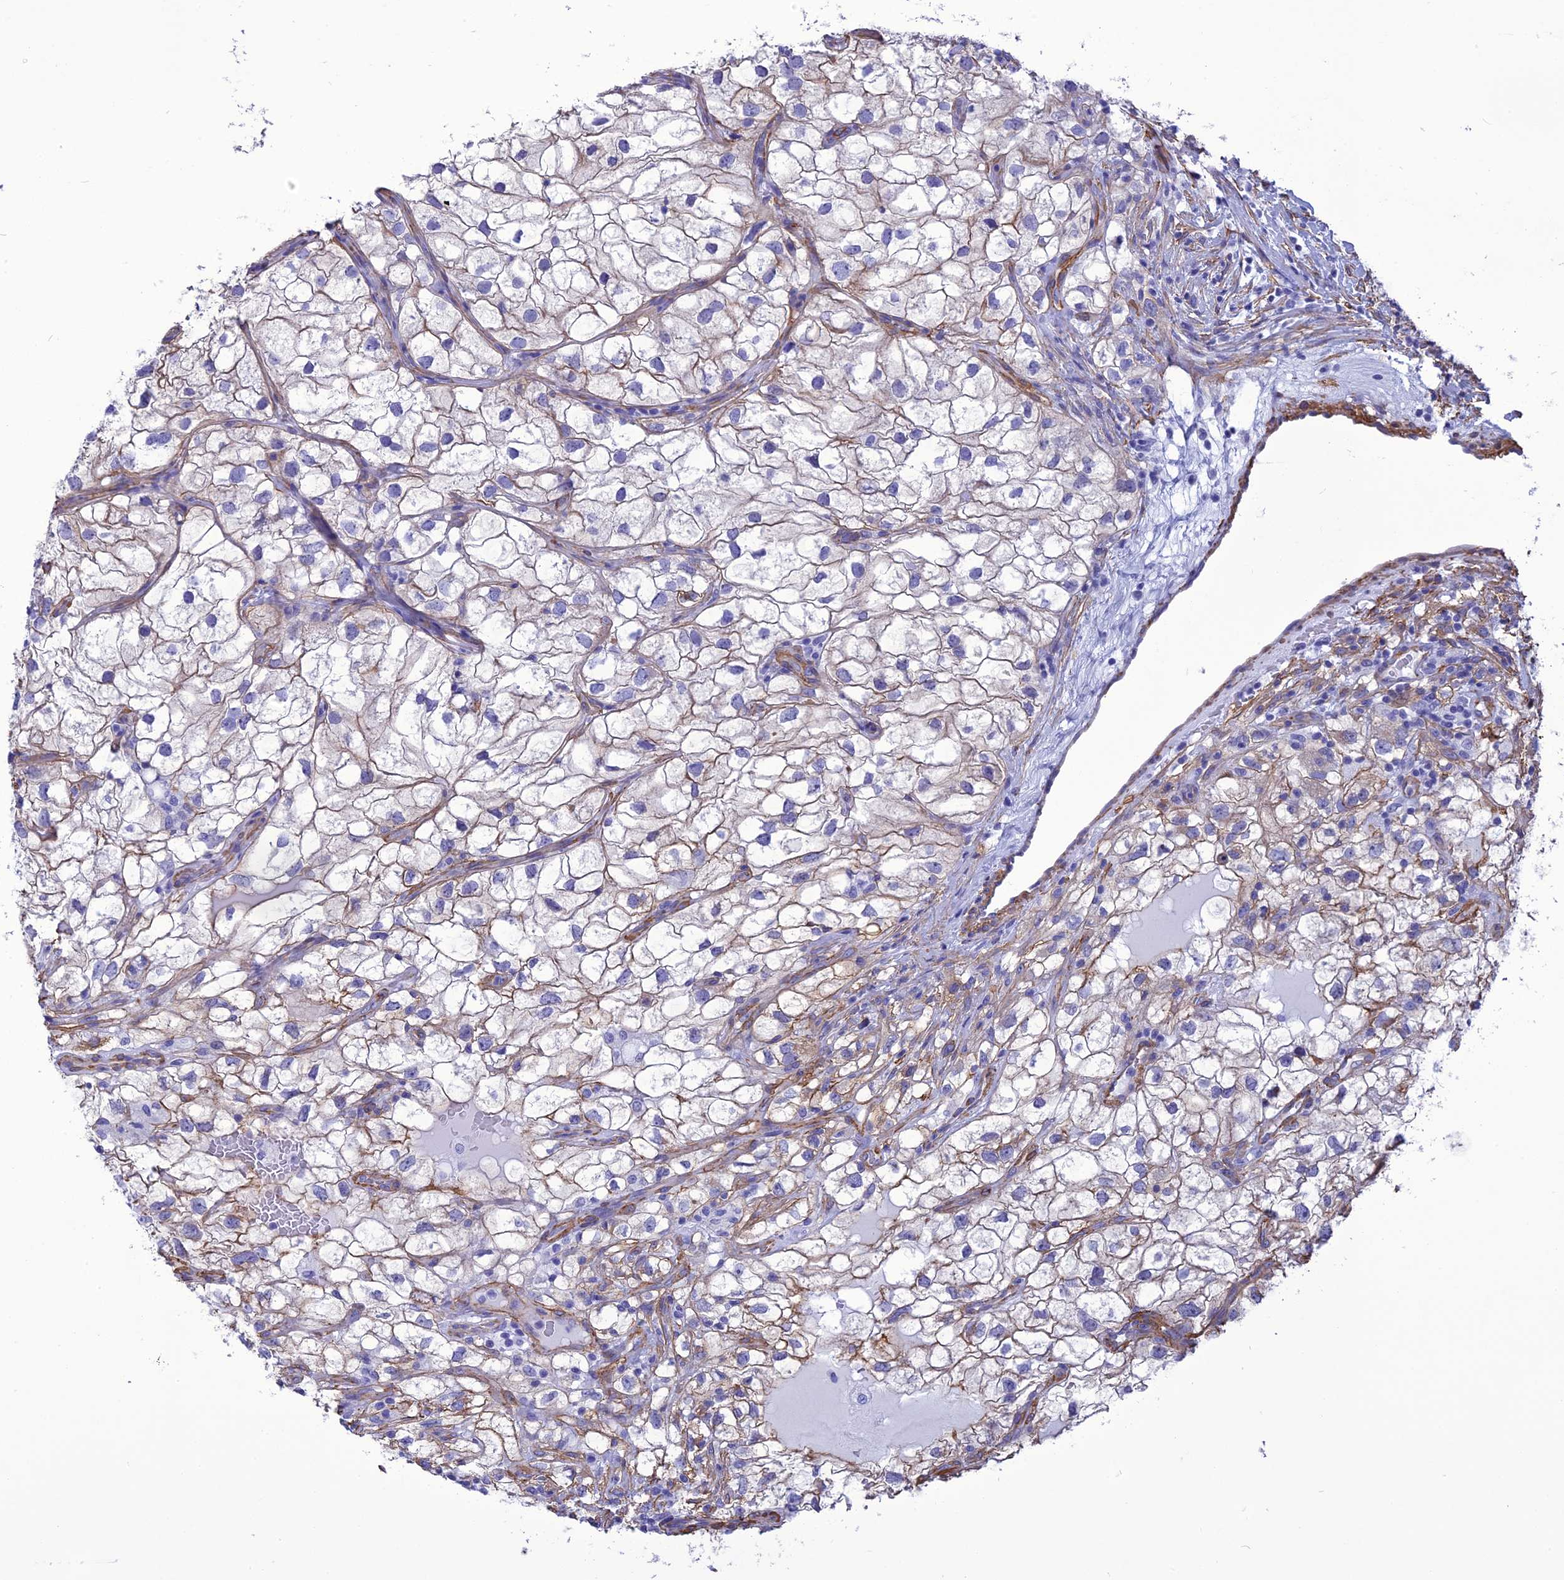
{"staining": {"intensity": "negative", "quantity": "none", "location": "none"}, "tissue": "renal cancer", "cell_type": "Tumor cells", "image_type": "cancer", "snomed": [{"axis": "morphology", "description": "Adenocarcinoma, NOS"}, {"axis": "topography", "description": "Kidney"}], "caption": "High magnification brightfield microscopy of renal adenocarcinoma stained with DAB (3,3'-diaminobenzidine) (brown) and counterstained with hematoxylin (blue): tumor cells show no significant expression.", "gene": "NKD1", "patient": {"sex": "male", "age": 59}}